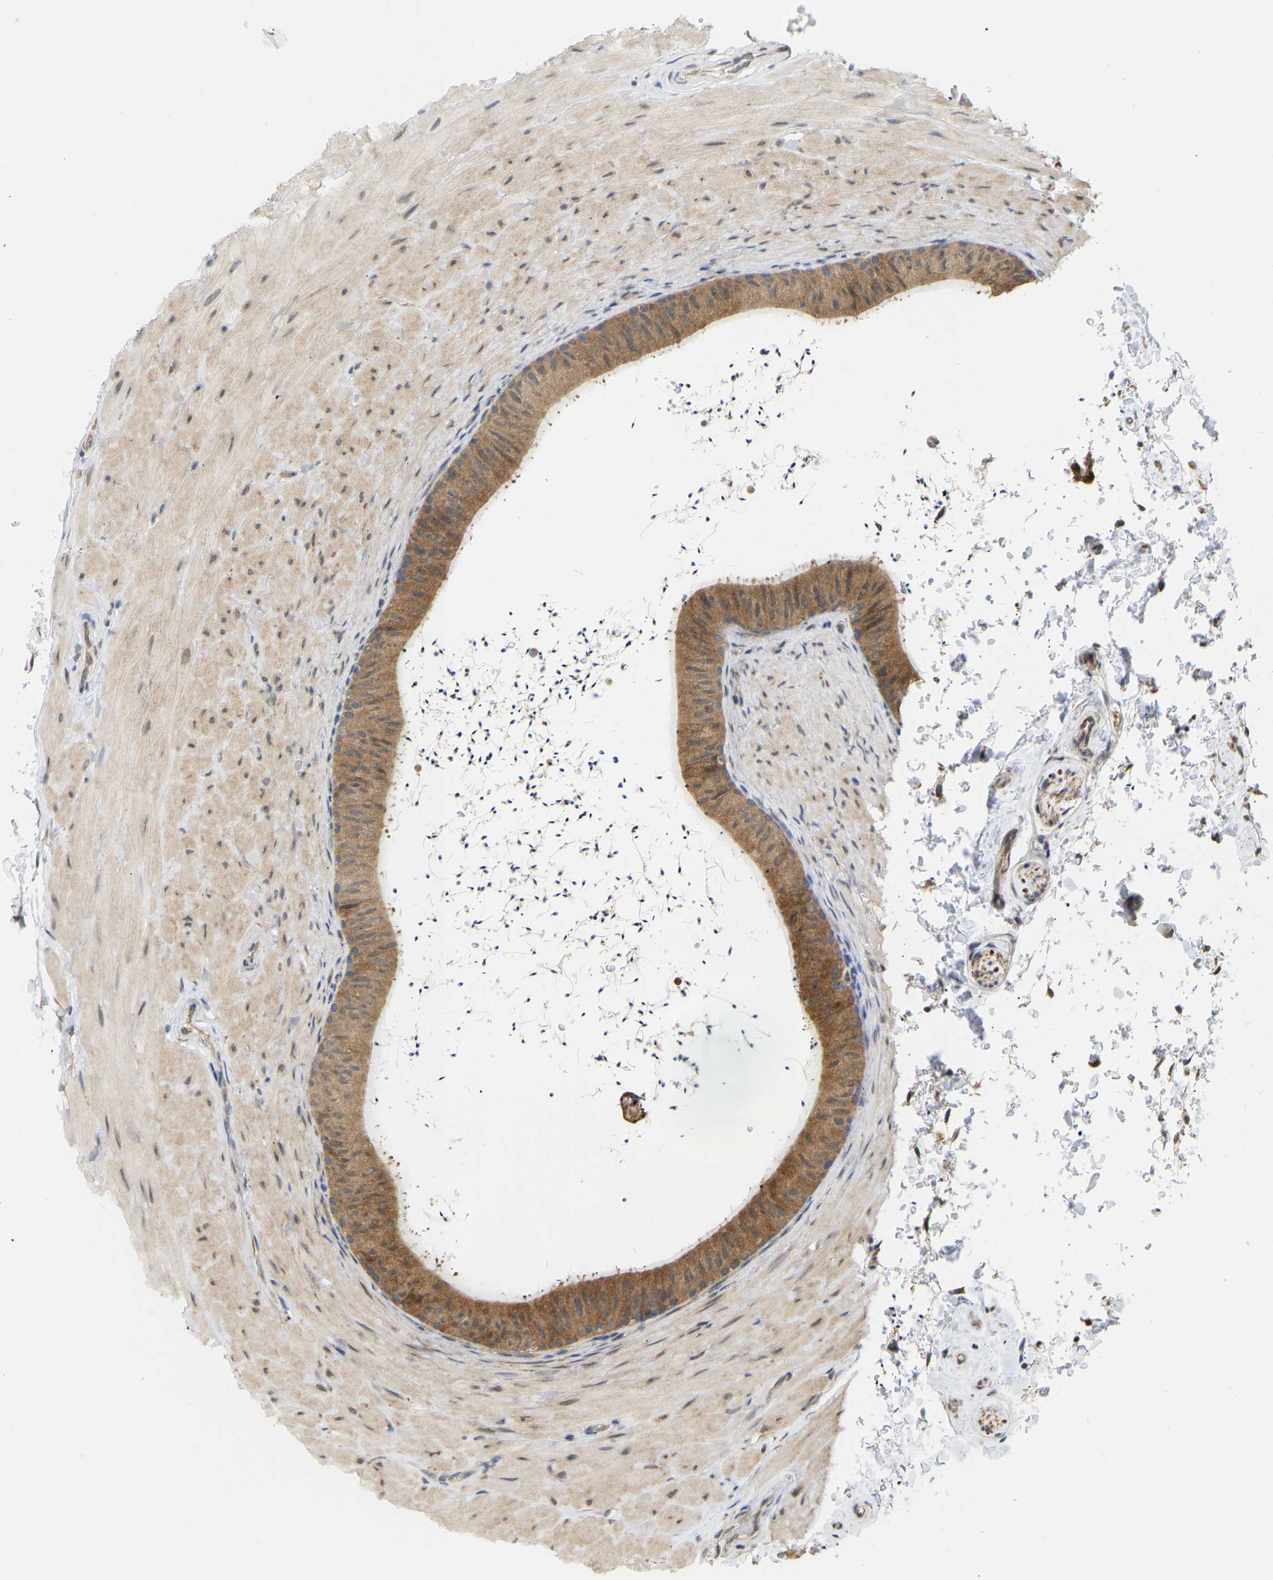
{"staining": {"intensity": "moderate", "quantity": ">75%", "location": "cytoplasmic/membranous"}, "tissue": "epididymis", "cell_type": "Glandular cells", "image_type": "normal", "snomed": [{"axis": "morphology", "description": "Normal tissue, NOS"}, {"axis": "topography", "description": "Epididymis"}], "caption": "Normal epididymis displays moderate cytoplasmic/membranous staining in about >75% of glandular cells, visualized by immunohistochemistry. Ihc stains the protein in brown and the nuclei are stained blue.", "gene": "BEND3", "patient": {"sex": "male", "age": 34}}